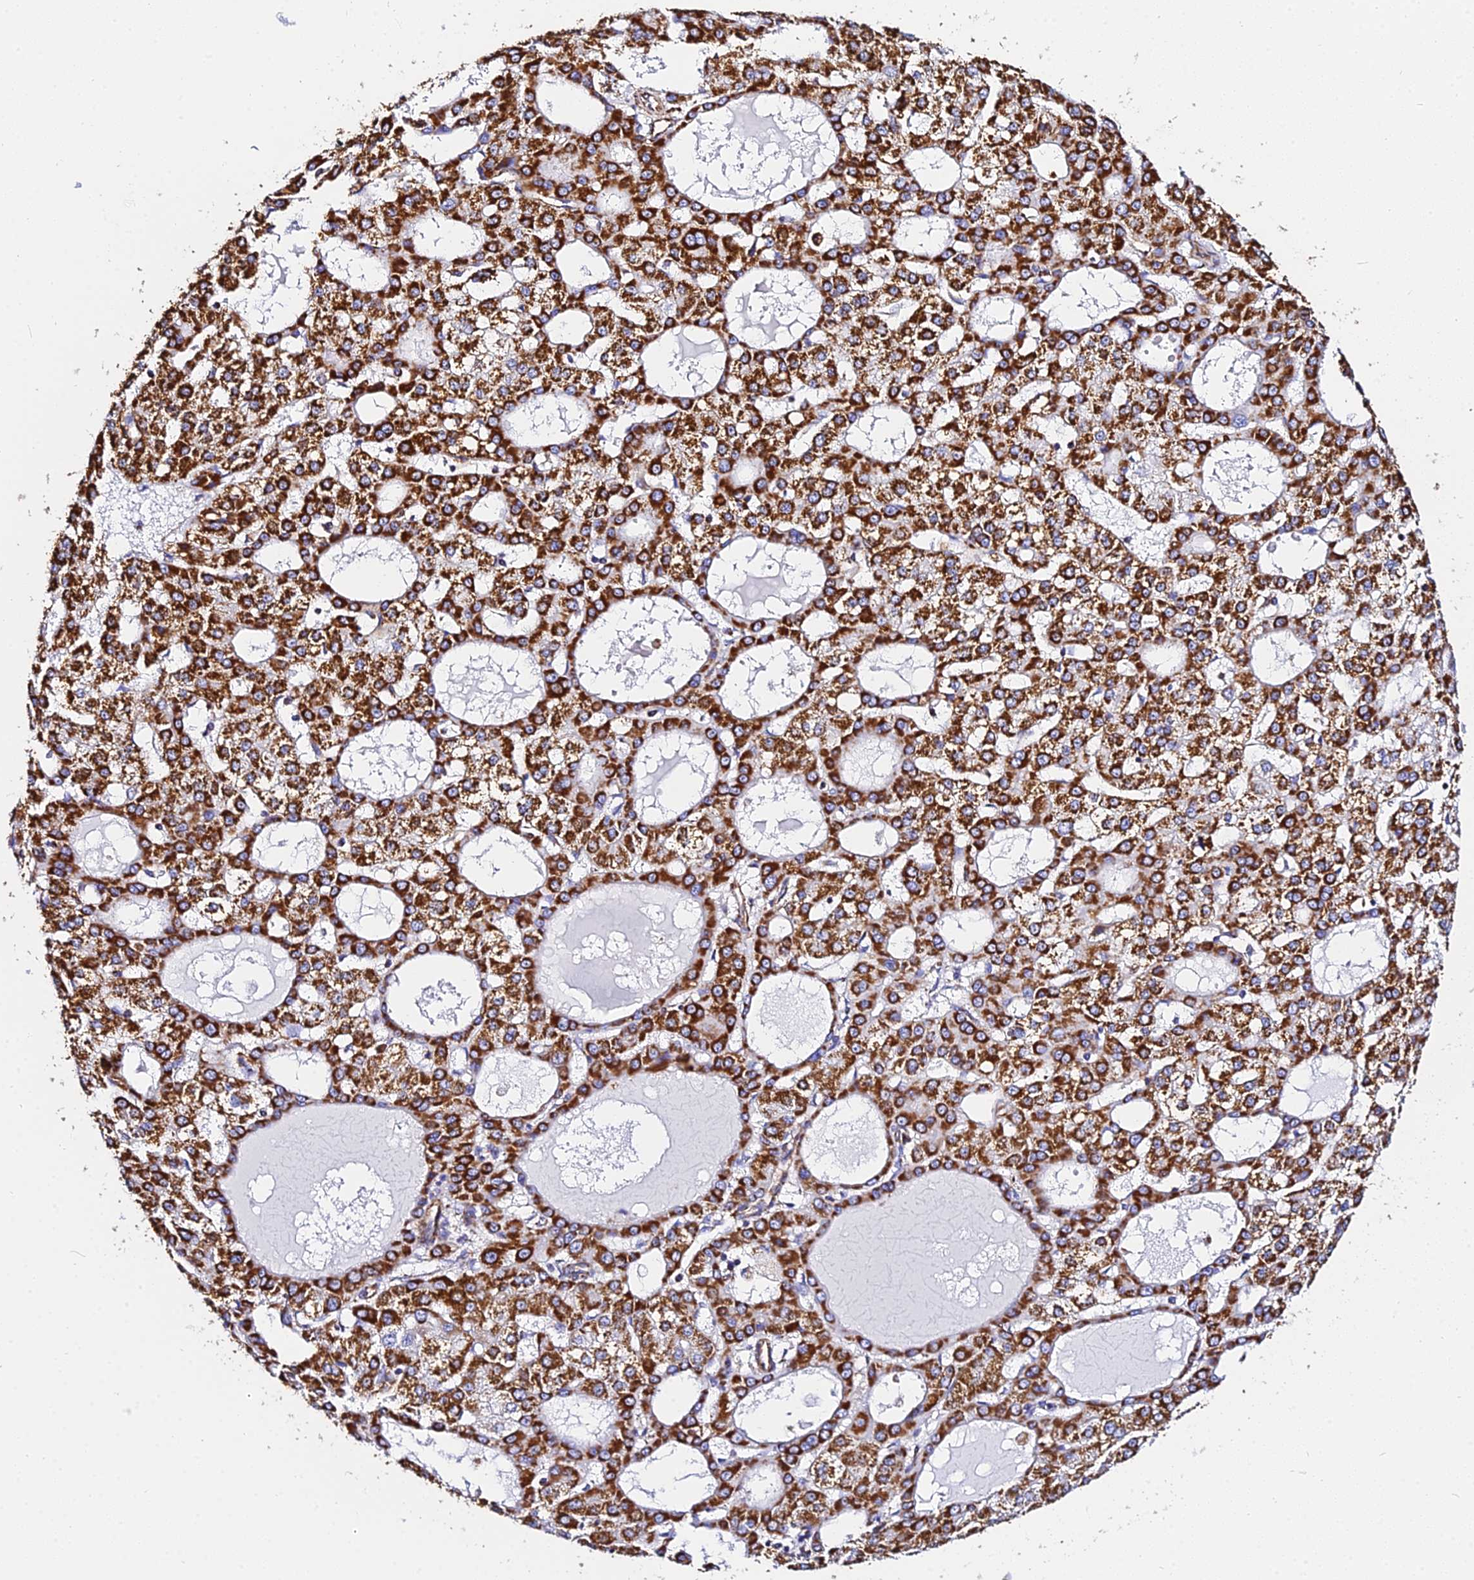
{"staining": {"intensity": "strong", "quantity": ">75%", "location": "cytoplasmic/membranous"}, "tissue": "liver cancer", "cell_type": "Tumor cells", "image_type": "cancer", "snomed": [{"axis": "morphology", "description": "Carcinoma, Hepatocellular, NOS"}, {"axis": "topography", "description": "Liver"}], "caption": "Strong cytoplasmic/membranous staining for a protein is appreciated in about >75% of tumor cells of liver cancer using immunohistochemistry.", "gene": "ZNF573", "patient": {"sex": "male", "age": 47}}